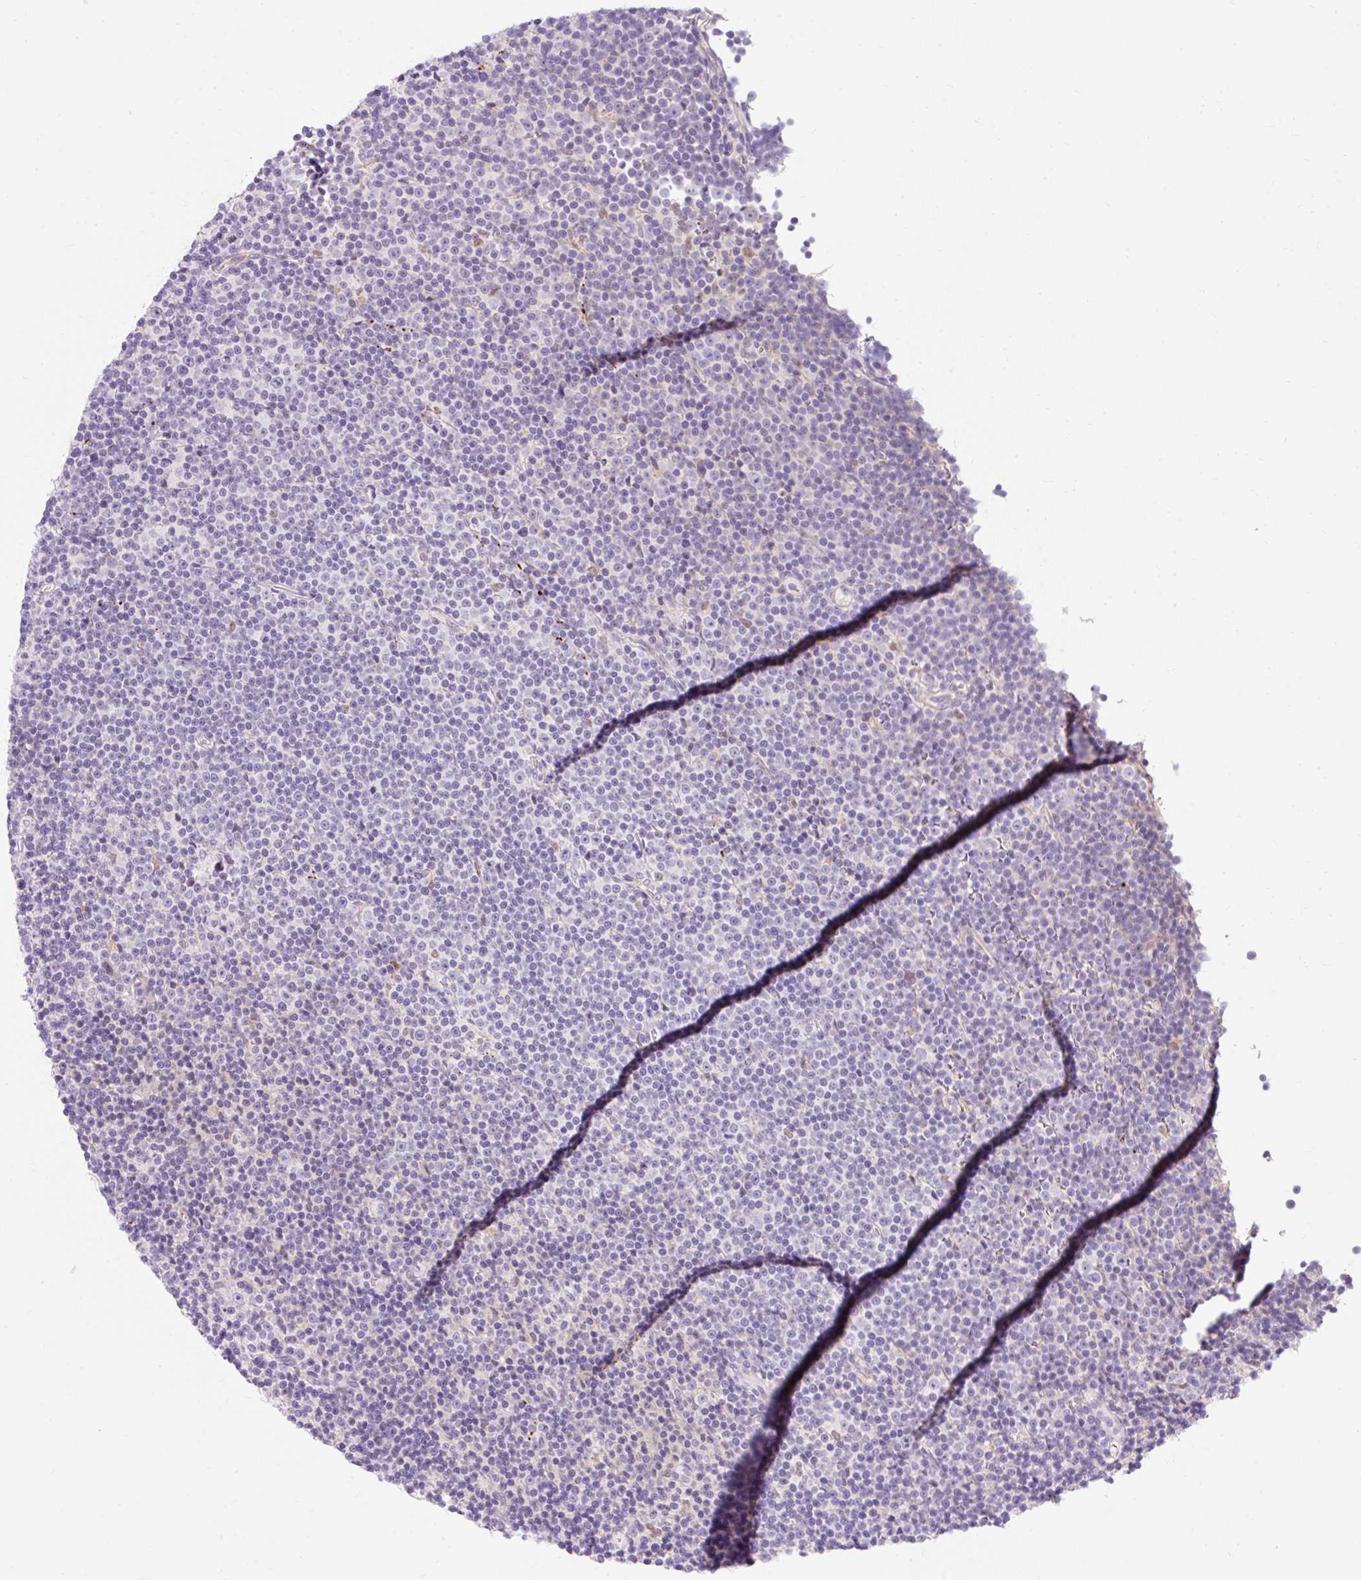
{"staining": {"intensity": "negative", "quantity": "none", "location": "none"}, "tissue": "lymphoma", "cell_type": "Tumor cells", "image_type": "cancer", "snomed": [{"axis": "morphology", "description": "Malignant lymphoma, non-Hodgkin's type, Low grade"}, {"axis": "topography", "description": "Lymph node"}], "caption": "Tumor cells show no significant protein positivity in low-grade malignant lymphoma, non-Hodgkin's type.", "gene": "TMEM150C", "patient": {"sex": "female", "age": 67}}